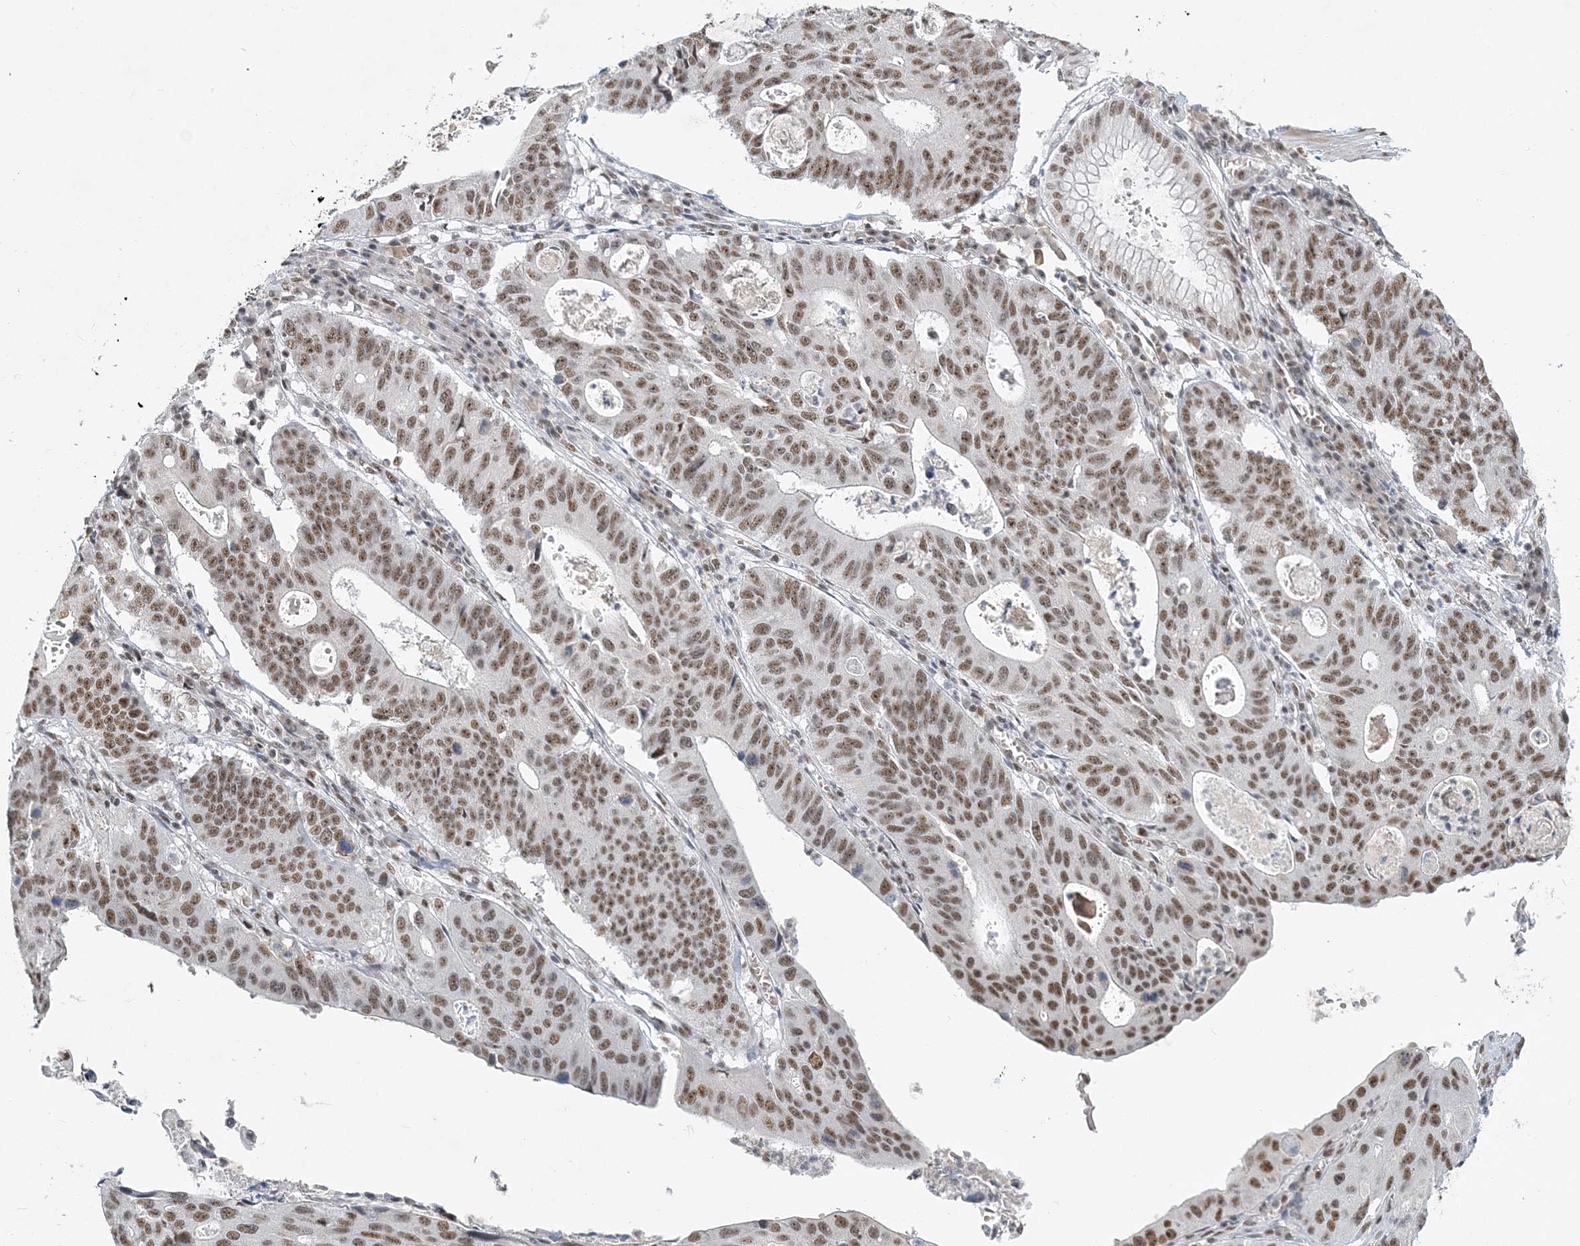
{"staining": {"intensity": "moderate", "quantity": ">75%", "location": "nuclear"}, "tissue": "stomach cancer", "cell_type": "Tumor cells", "image_type": "cancer", "snomed": [{"axis": "morphology", "description": "Adenocarcinoma, NOS"}, {"axis": "topography", "description": "Stomach"}], "caption": "Immunohistochemical staining of human stomach cancer (adenocarcinoma) shows medium levels of moderate nuclear protein expression in about >75% of tumor cells. The protein is stained brown, and the nuclei are stained in blue (DAB IHC with brightfield microscopy, high magnification).", "gene": "PLRG1", "patient": {"sex": "male", "age": 59}}